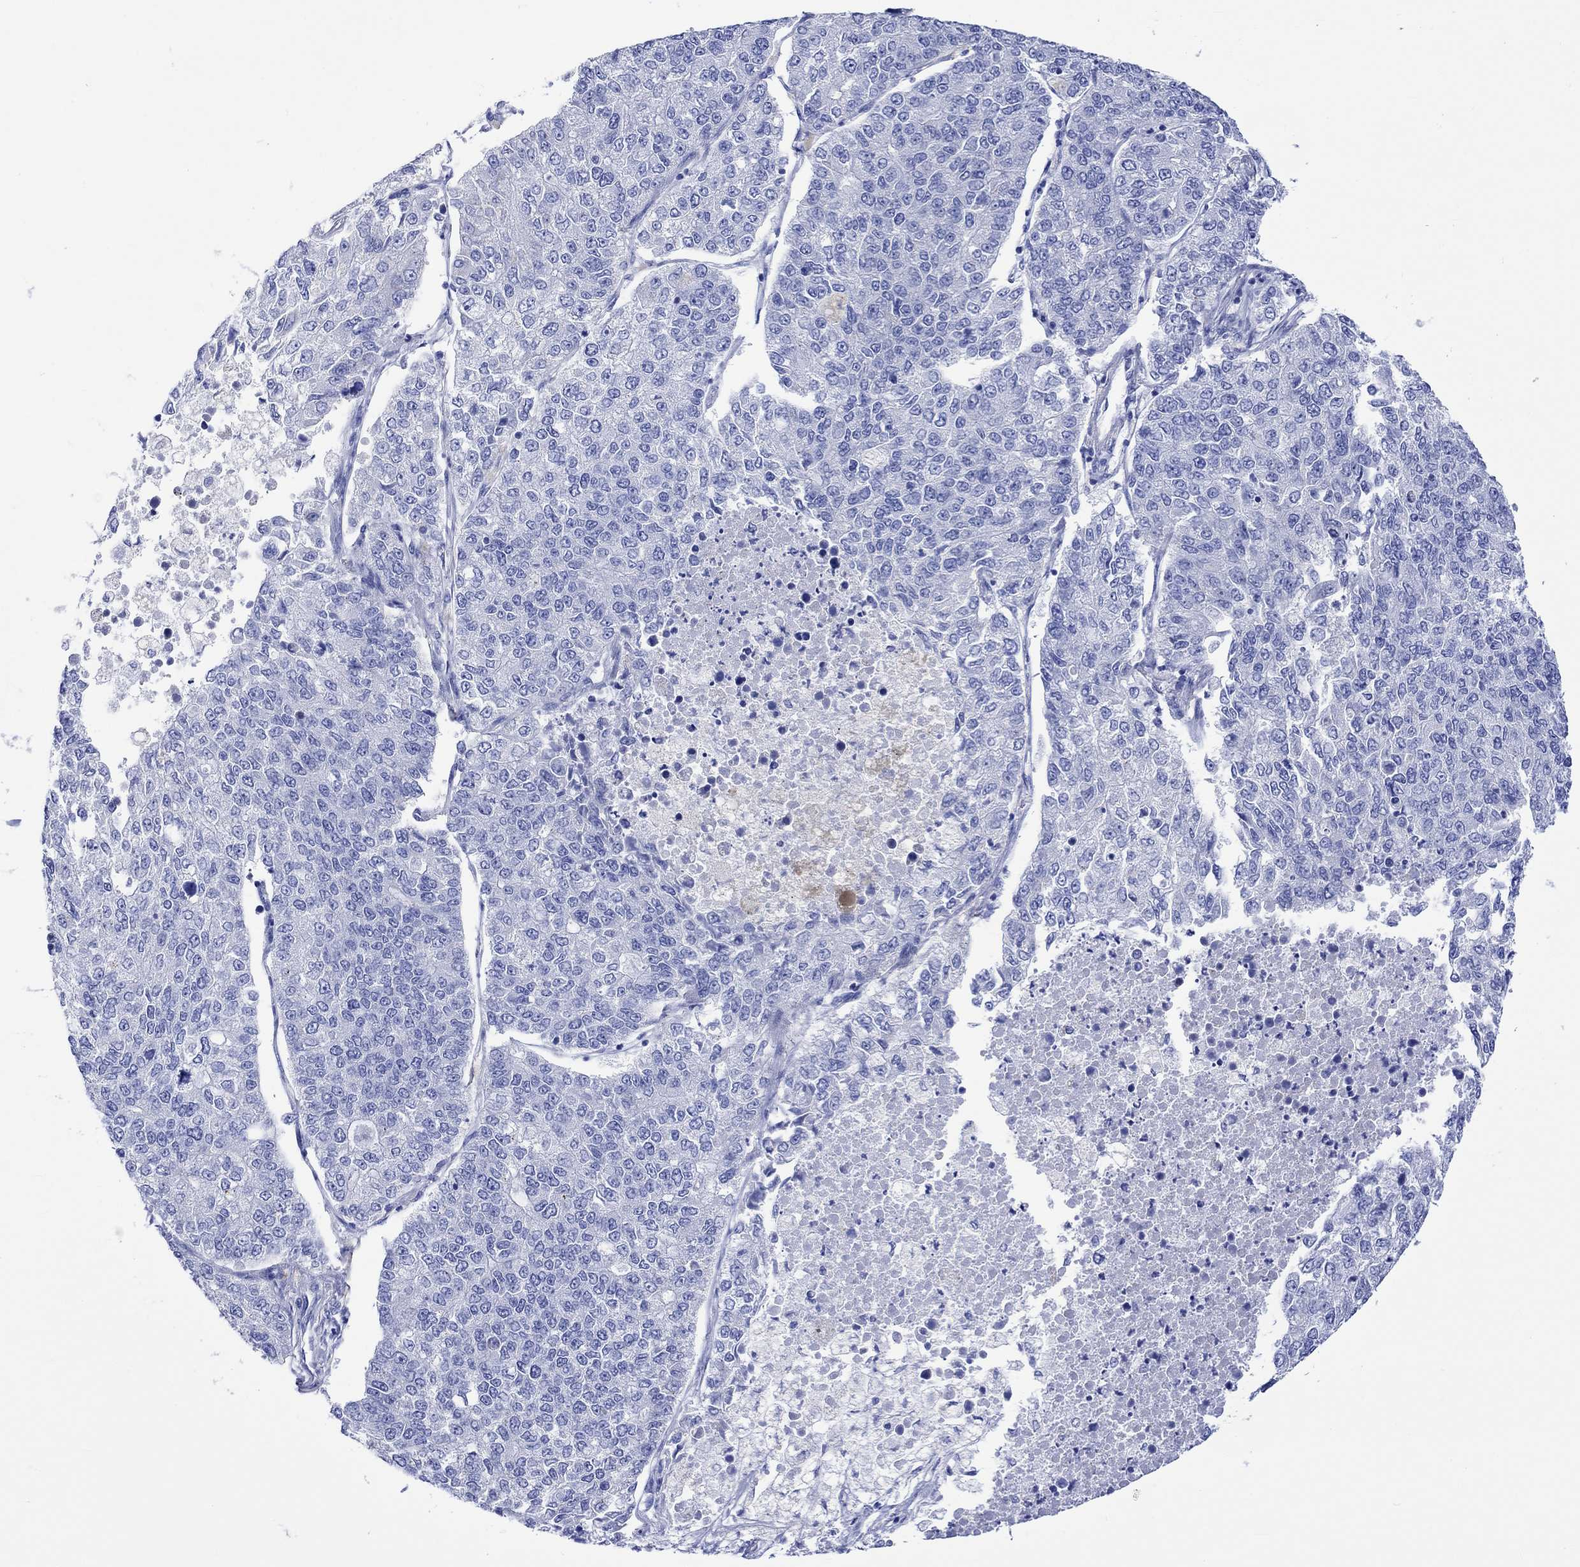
{"staining": {"intensity": "negative", "quantity": "none", "location": "none"}, "tissue": "lung cancer", "cell_type": "Tumor cells", "image_type": "cancer", "snomed": [{"axis": "morphology", "description": "Adenocarcinoma, NOS"}, {"axis": "topography", "description": "Lung"}], "caption": "Tumor cells are negative for brown protein staining in lung cancer (adenocarcinoma). Nuclei are stained in blue.", "gene": "HARBI1", "patient": {"sex": "male", "age": 49}}